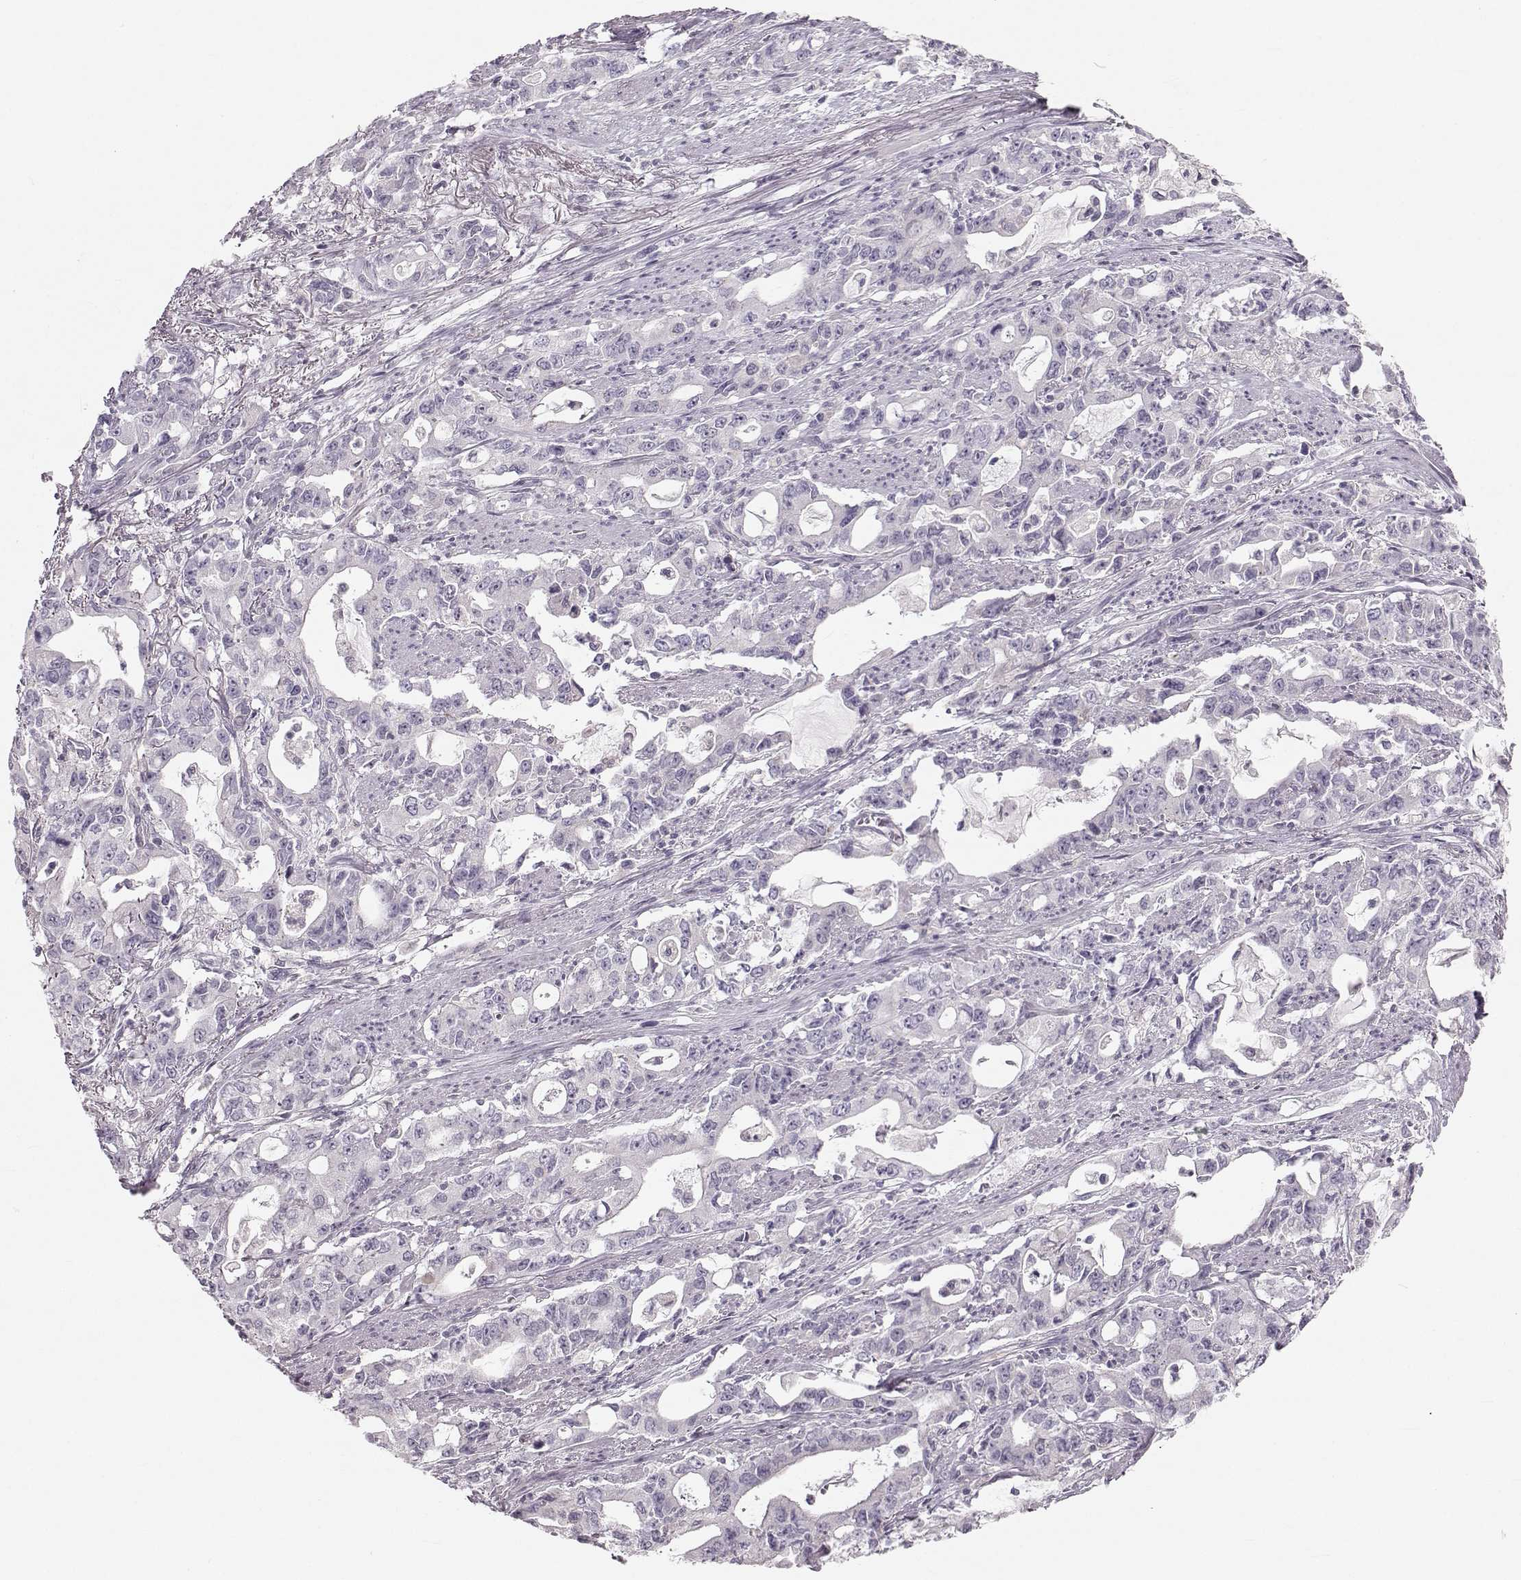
{"staining": {"intensity": "negative", "quantity": "none", "location": "none"}, "tissue": "stomach cancer", "cell_type": "Tumor cells", "image_type": "cancer", "snomed": [{"axis": "morphology", "description": "Adenocarcinoma, NOS"}, {"axis": "topography", "description": "Stomach, upper"}], "caption": "Immunohistochemistry histopathology image of neoplastic tissue: stomach cancer (adenocarcinoma) stained with DAB exhibits no significant protein positivity in tumor cells.", "gene": "RUNDC3A", "patient": {"sex": "male", "age": 85}}